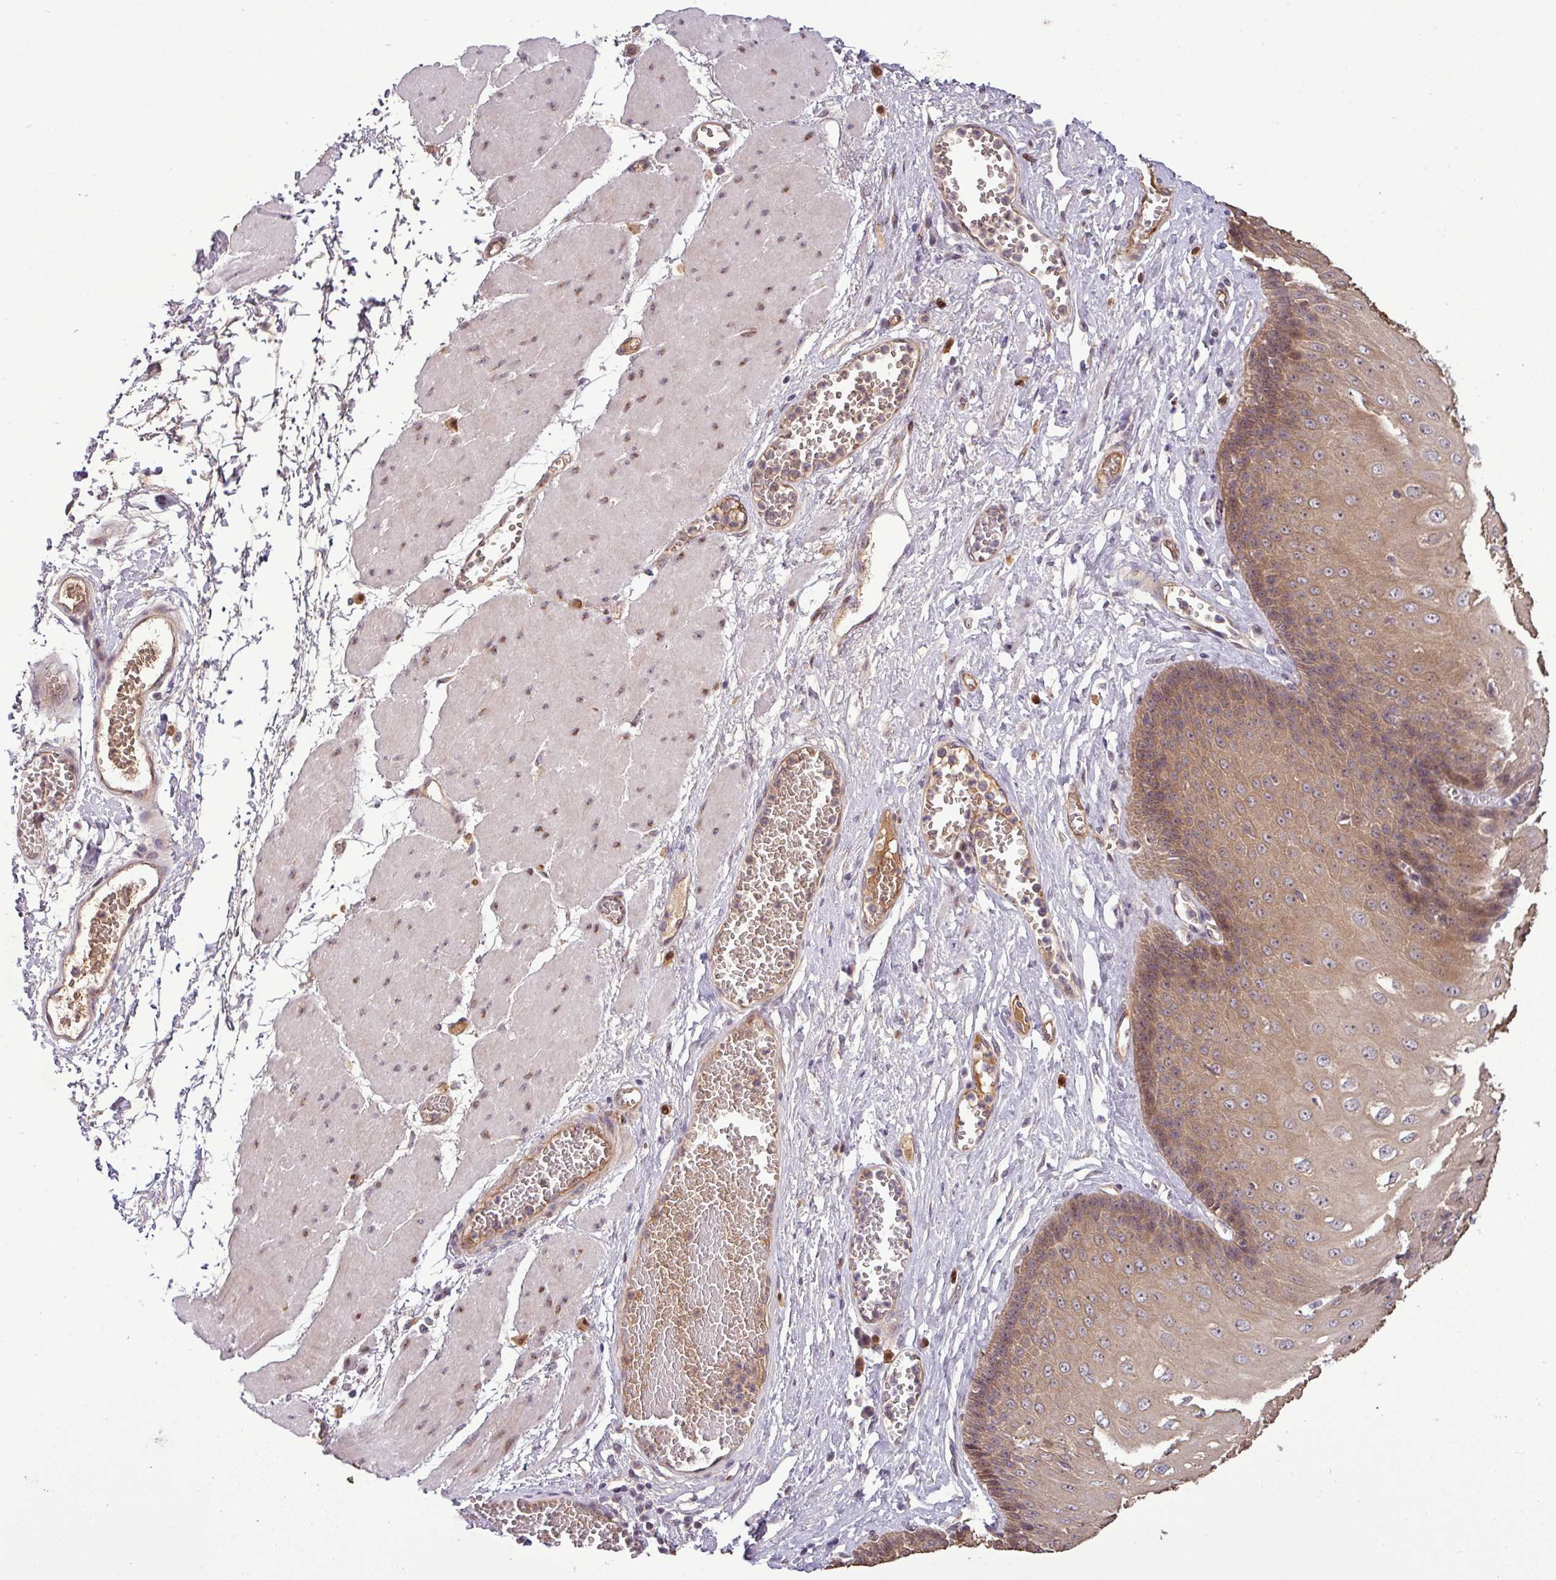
{"staining": {"intensity": "moderate", "quantity": "25%-75%", "location": "cytoplasmic/membranous,nuclear"}, "tissue": "esophagus", "cell_type": "Squamous epithelial cells", "image_type": "normal", "snomed": [{"axis": "morphology", "description": "Normal tissue, NOS"}, {"axis": "topography", "description": "Esophagus"}], "caption": "A photomicrograph of human esophagus stained for a protein demonstrates moderate cytoplasmic/membranous,nuclear brown staining in squamous epithelial cells.", "gene": "PCDH1", "patient": {"sex": "male", "age": 60}}